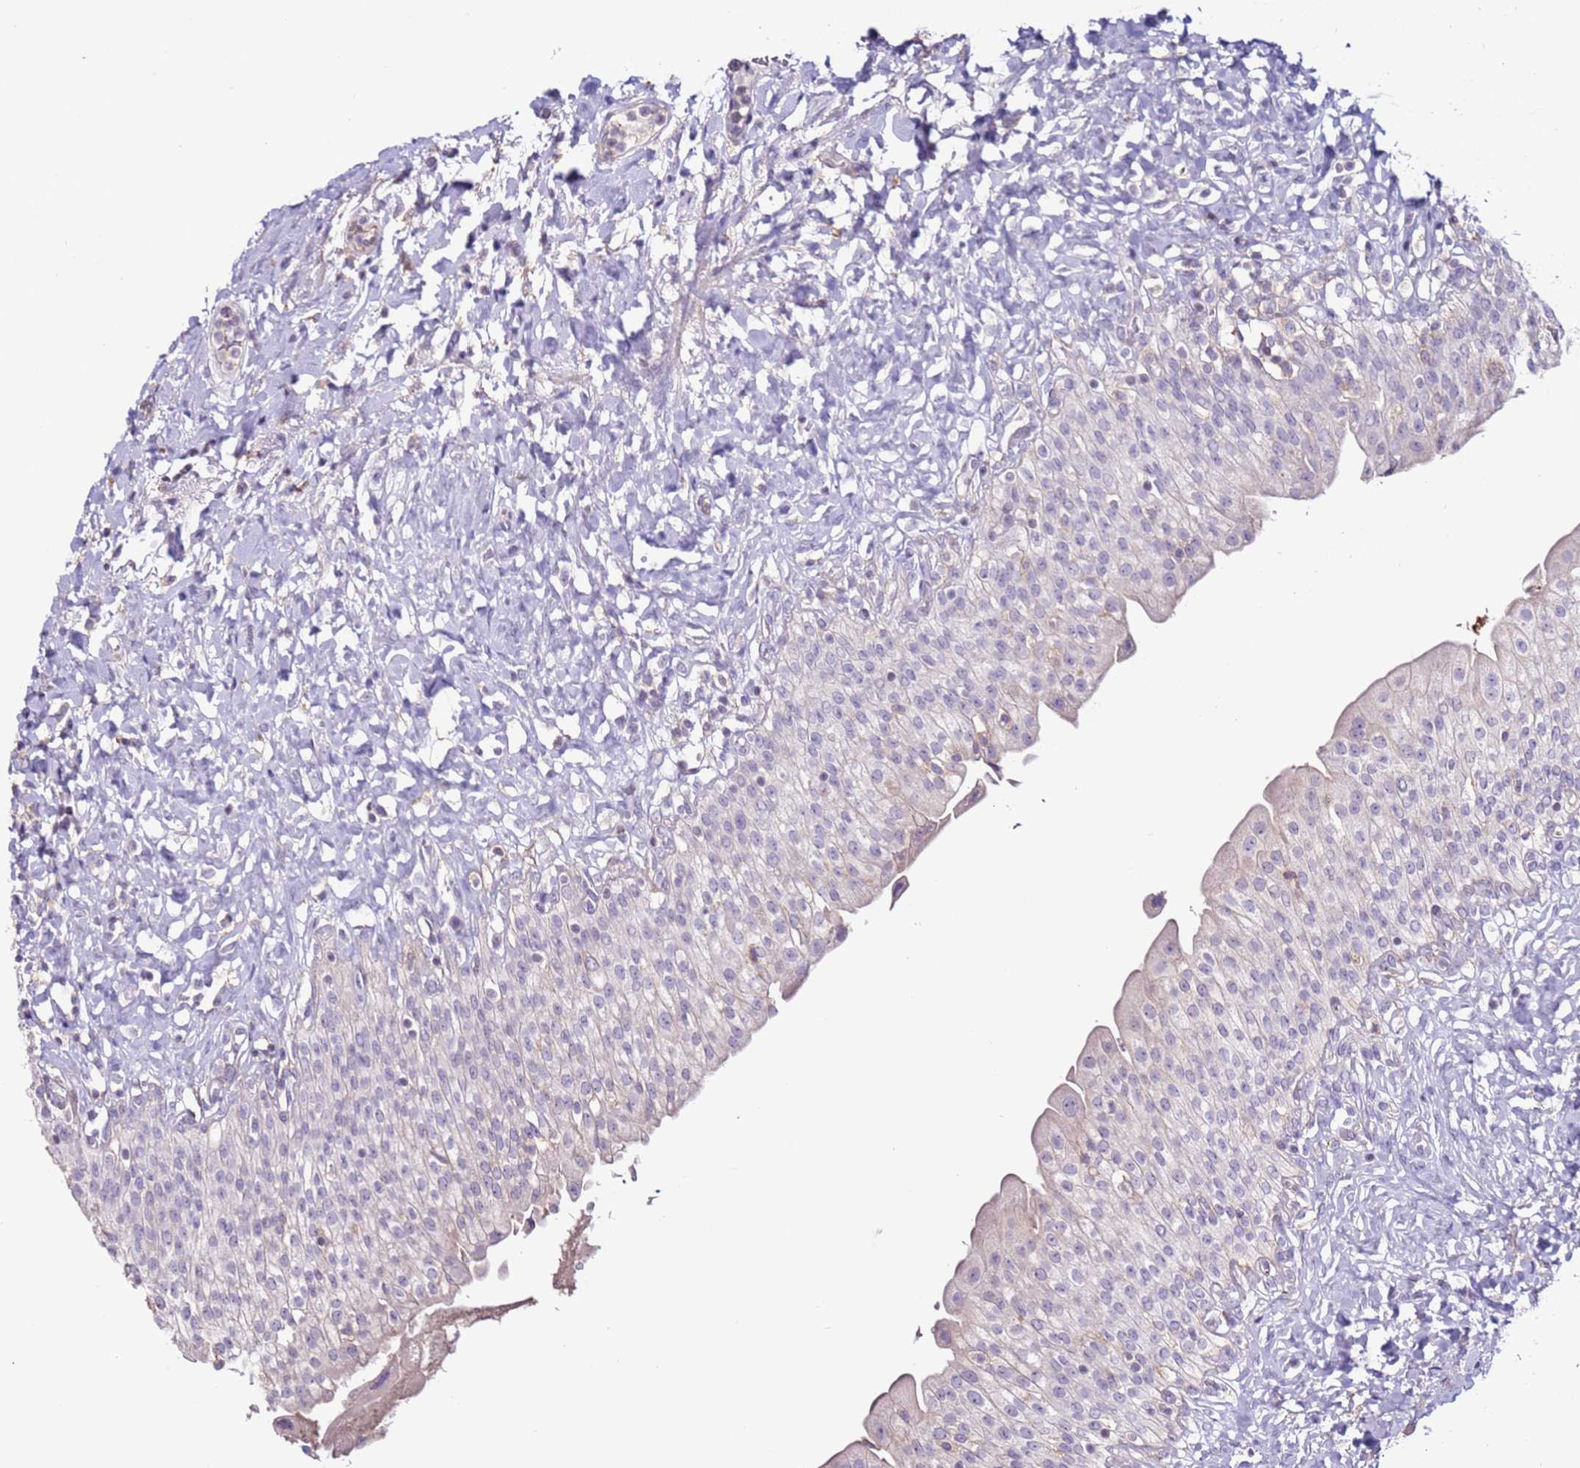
{"staining": {"intensity": "negative", "quantity": "none", "location": "none"}, "tissue": "urinary bladder", "cell_type": "Urothelial cells", "image_type": "normal", "snomed": [{"axis": "morphology", "description": "Normal tissue, NOS"}, {"axis": "morphology", "description": "Inflammation, NOS"}, {"axis": "topography", "description": "Urinary bladder"}], "caption": "Urothelial cells are negative for brown protein staining in unremarkable urinary bladder. Brightfield microscopy of immunohistochemistry stained with DAB (3,3'-diaminobenzidine) (brown) and hematoxylin (blue), captured at high magnification.", "gene": "CLEC4M", "patient": {"sex": "male", "age": 64}}